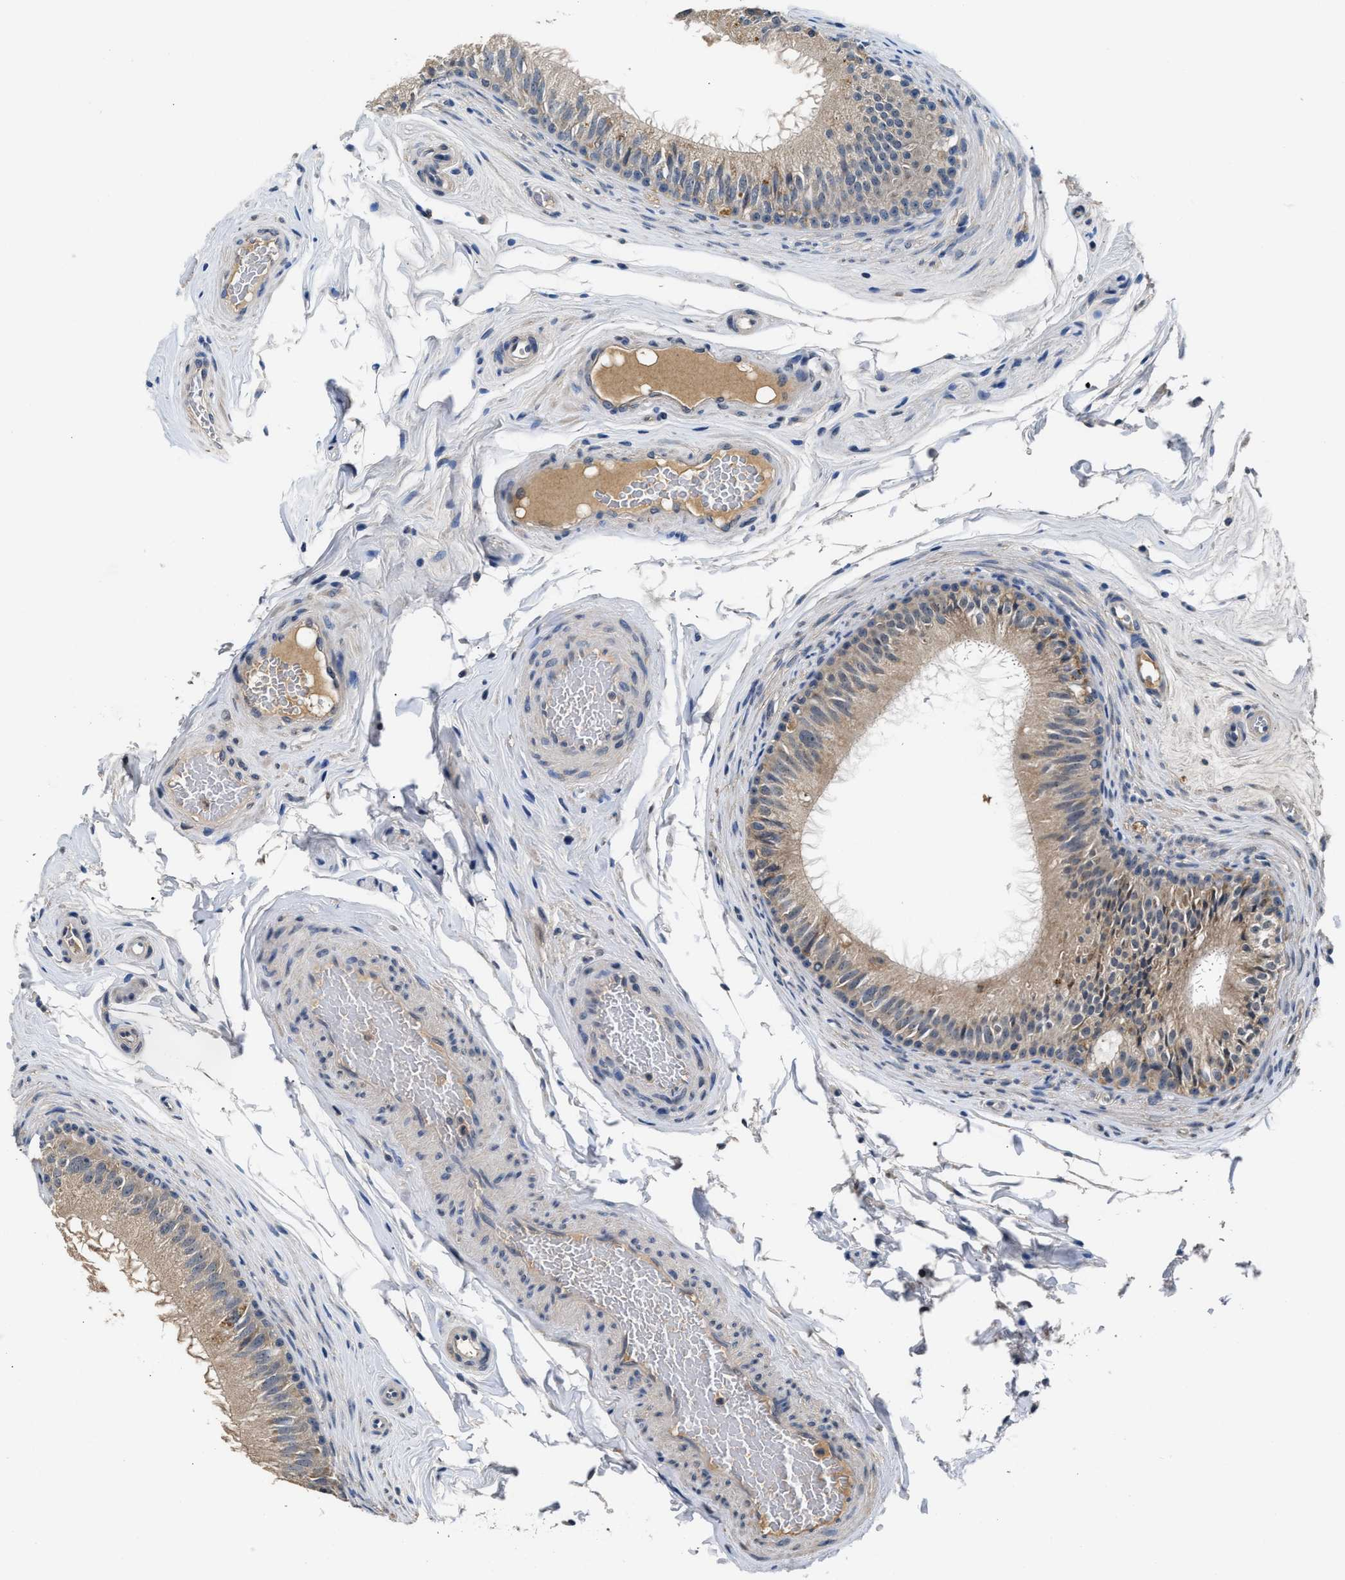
{"staining": {"intensity": "weak", "quantity": ">75%", "location": "cytoplasmic/membranous"}, "tissue": "epididymis", "cell_type": "Glandular cells", "image_type": "normal", "snomed": [{"axis": "morphology", "description": "Normal tissue, NOS"}, {"axis": "topography", "description": "Testis"}, {"axis": "topography", "description": "Epididymis"}], "caption": "Protein staining of unremarkable epididymis displays weak cytoplasmic/membranous staining in about >75% of glandular cells.", "gene": "INHA", "patient": {"sex": "male", "age": 36}}